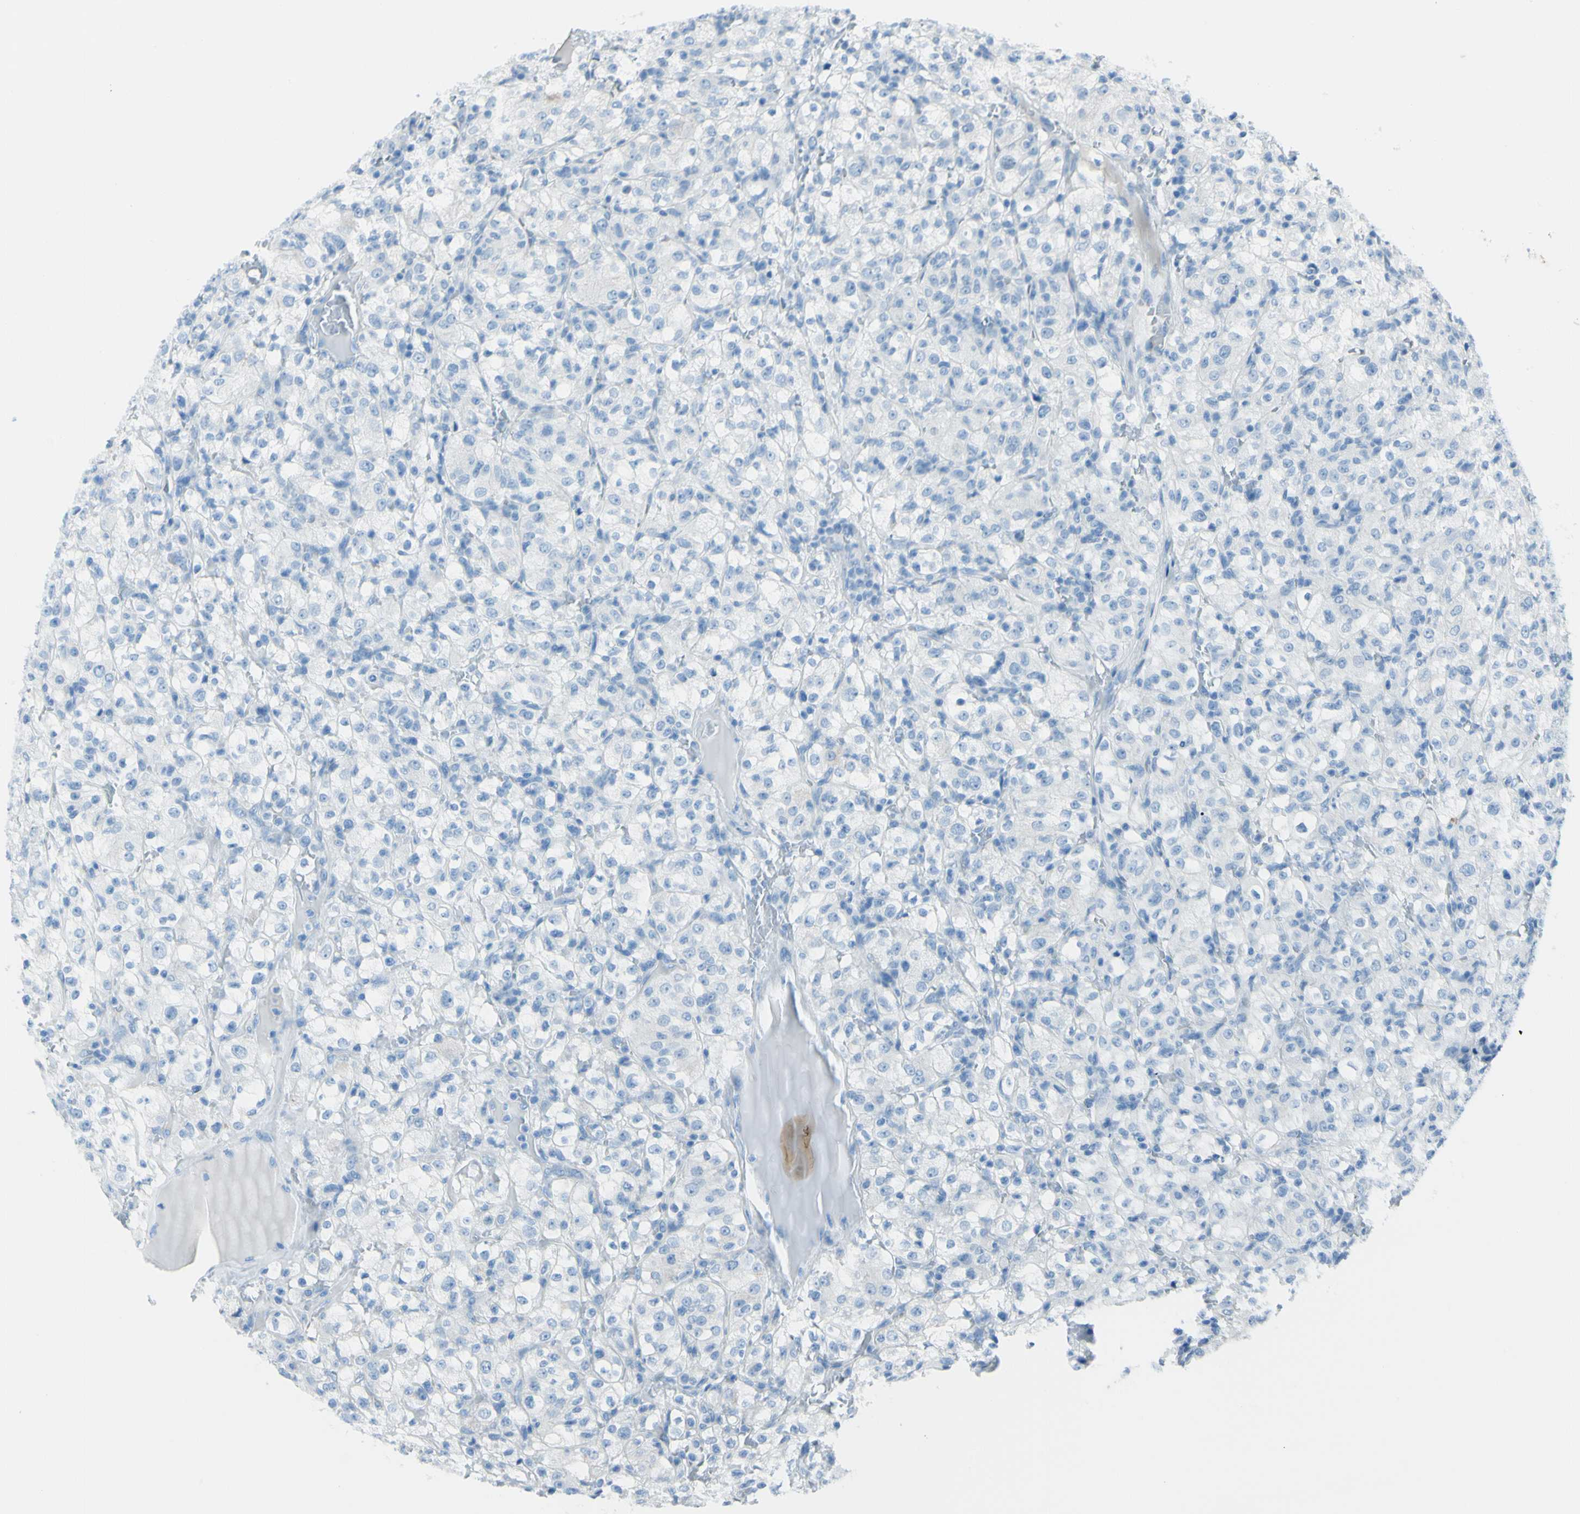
{"staining": {"intensity": "negative", "quantity": "none", "location": "none"}, "tissue": "renal cancer", "cell_type": "Tumor cells", "image_type": "cancer", "snomed": [{"axis": "morphology", "description": "Normal tissue, NOS"}, {"axis": "morphology", "description": "Adenocarcinoma, NOS"}, {"axis": "topography", "description": "Kidney"}], "caption": "Immunohistochemical staining of human adenocarcinoma (renal) reveals no significant staining in tumor cells. (DAB (3,3'-diaminobenzidine) IHC, high magnification).", "gene": "TFPI2", "patient": {"sex": "female", "age": 72}}